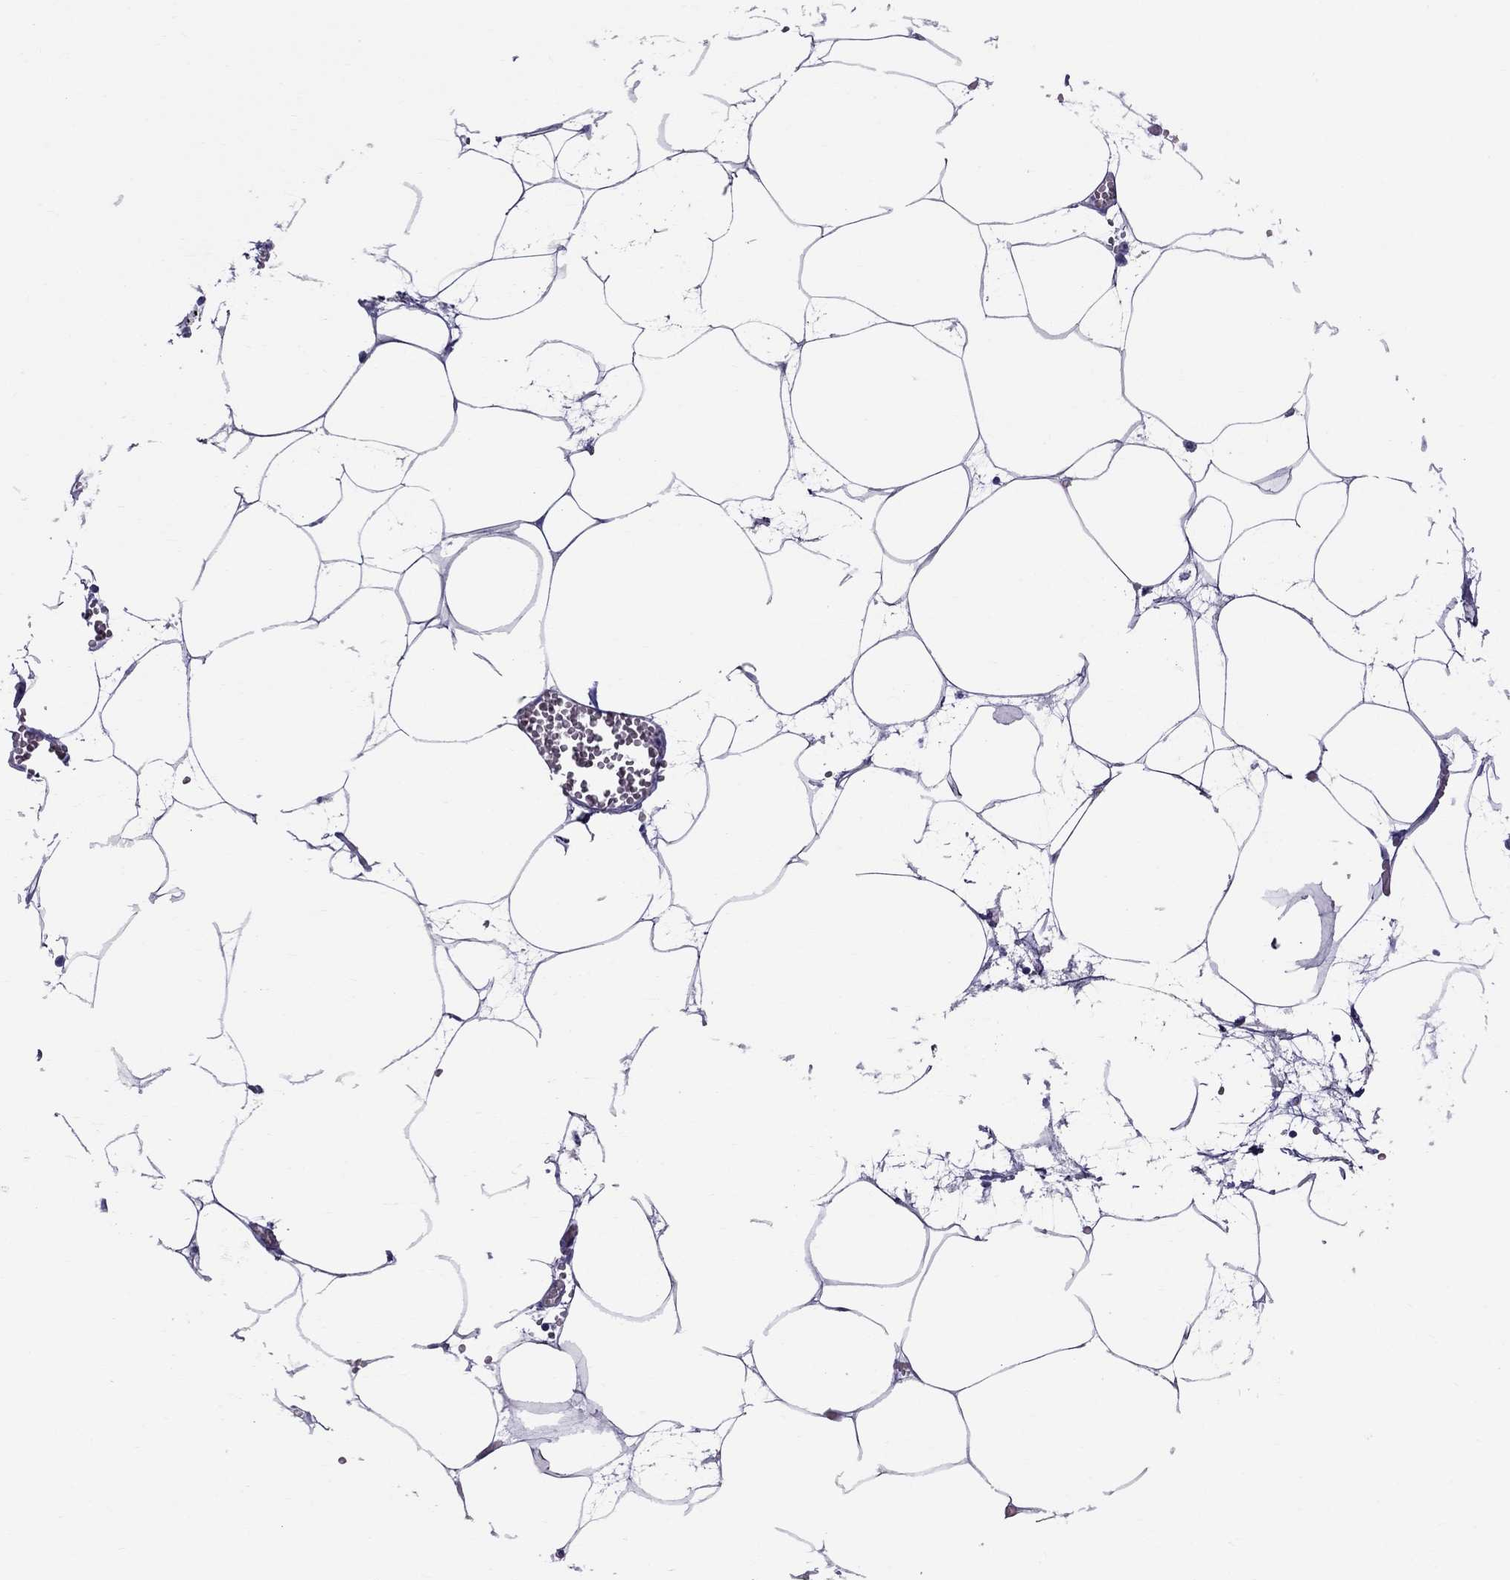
{"staining": {"intensity": "negative", "quantity": "none", "location": "none"}, "tissue": "adipose tissue", "cell_type": "Adipocytes", "image_type": "normal", "snomed": [{"axis": "morphology", "description": "Normal tissue, NOS"}, {"axis": "topography", "description": "Adipose tissue"}, {"axis": "topography", "description": "Pancreas"}, {"axis": "topography", "description": "Peripheral nerve tissue"}], "caption": "DAB immunohistochemical staining of normal adipose tissue displays no significant positivity in adipocytes.", "gene": "SCART1", "patient": {"sex": "female", "age": 58}}